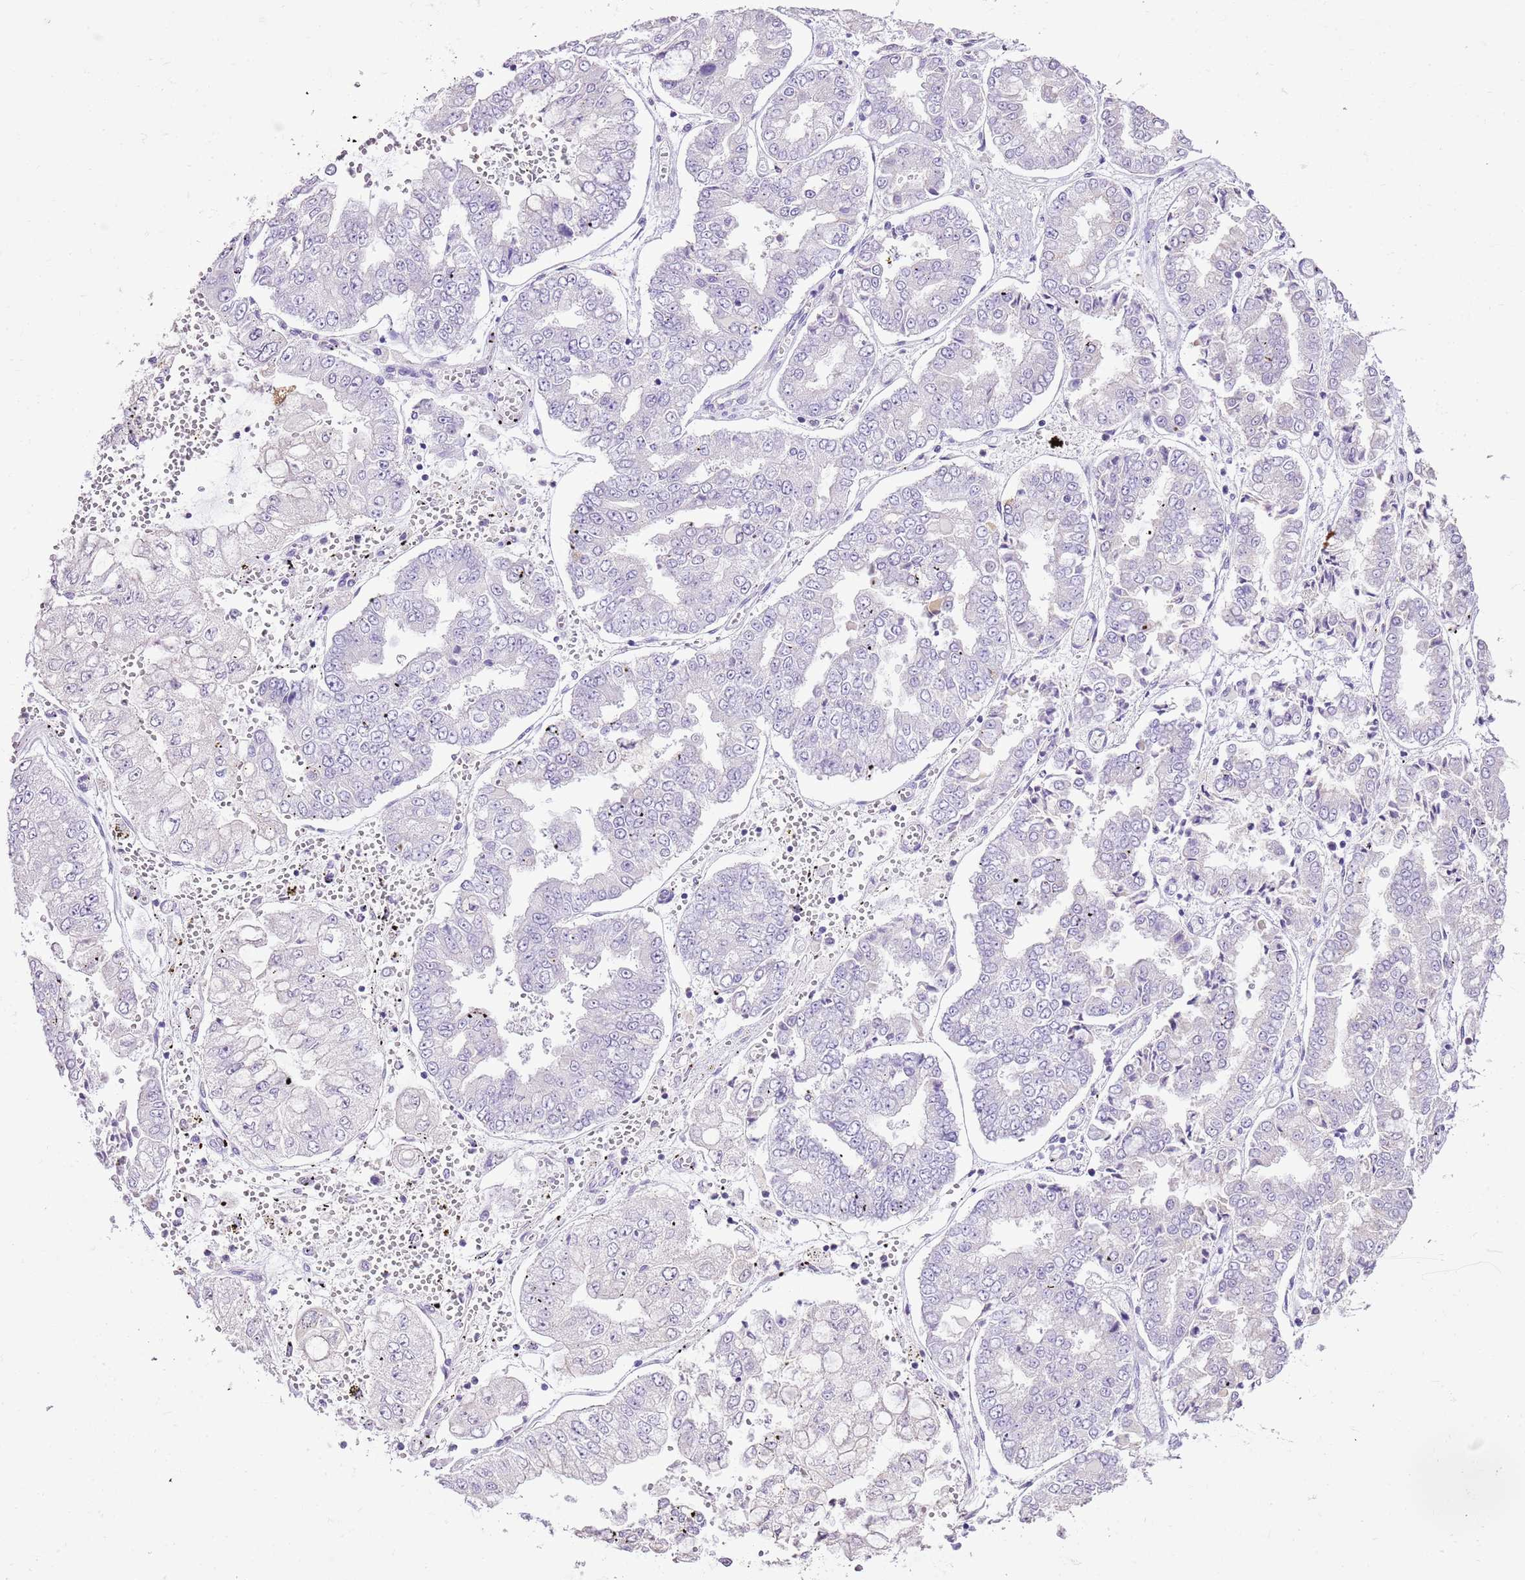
{"staining": {"intensity": "negative", "quantity": "none", "location": "none"}, "tissue": "stomach cancer", "cell_type": "Tumor cells", "image_type": "cancer", "snomed": [{"axis": "morphology", "description": "Adenocarcinoma, NOS"}, {"axis": "topography", "description": "Stomach"}], "caption": "Human adenocarcinoma (stomach) stained for a protein using immunohistochemistry (IHC) shows no staining in tumor cells.", "gene": "XPO7", "patient": {"sex": "male", "age": 76}}